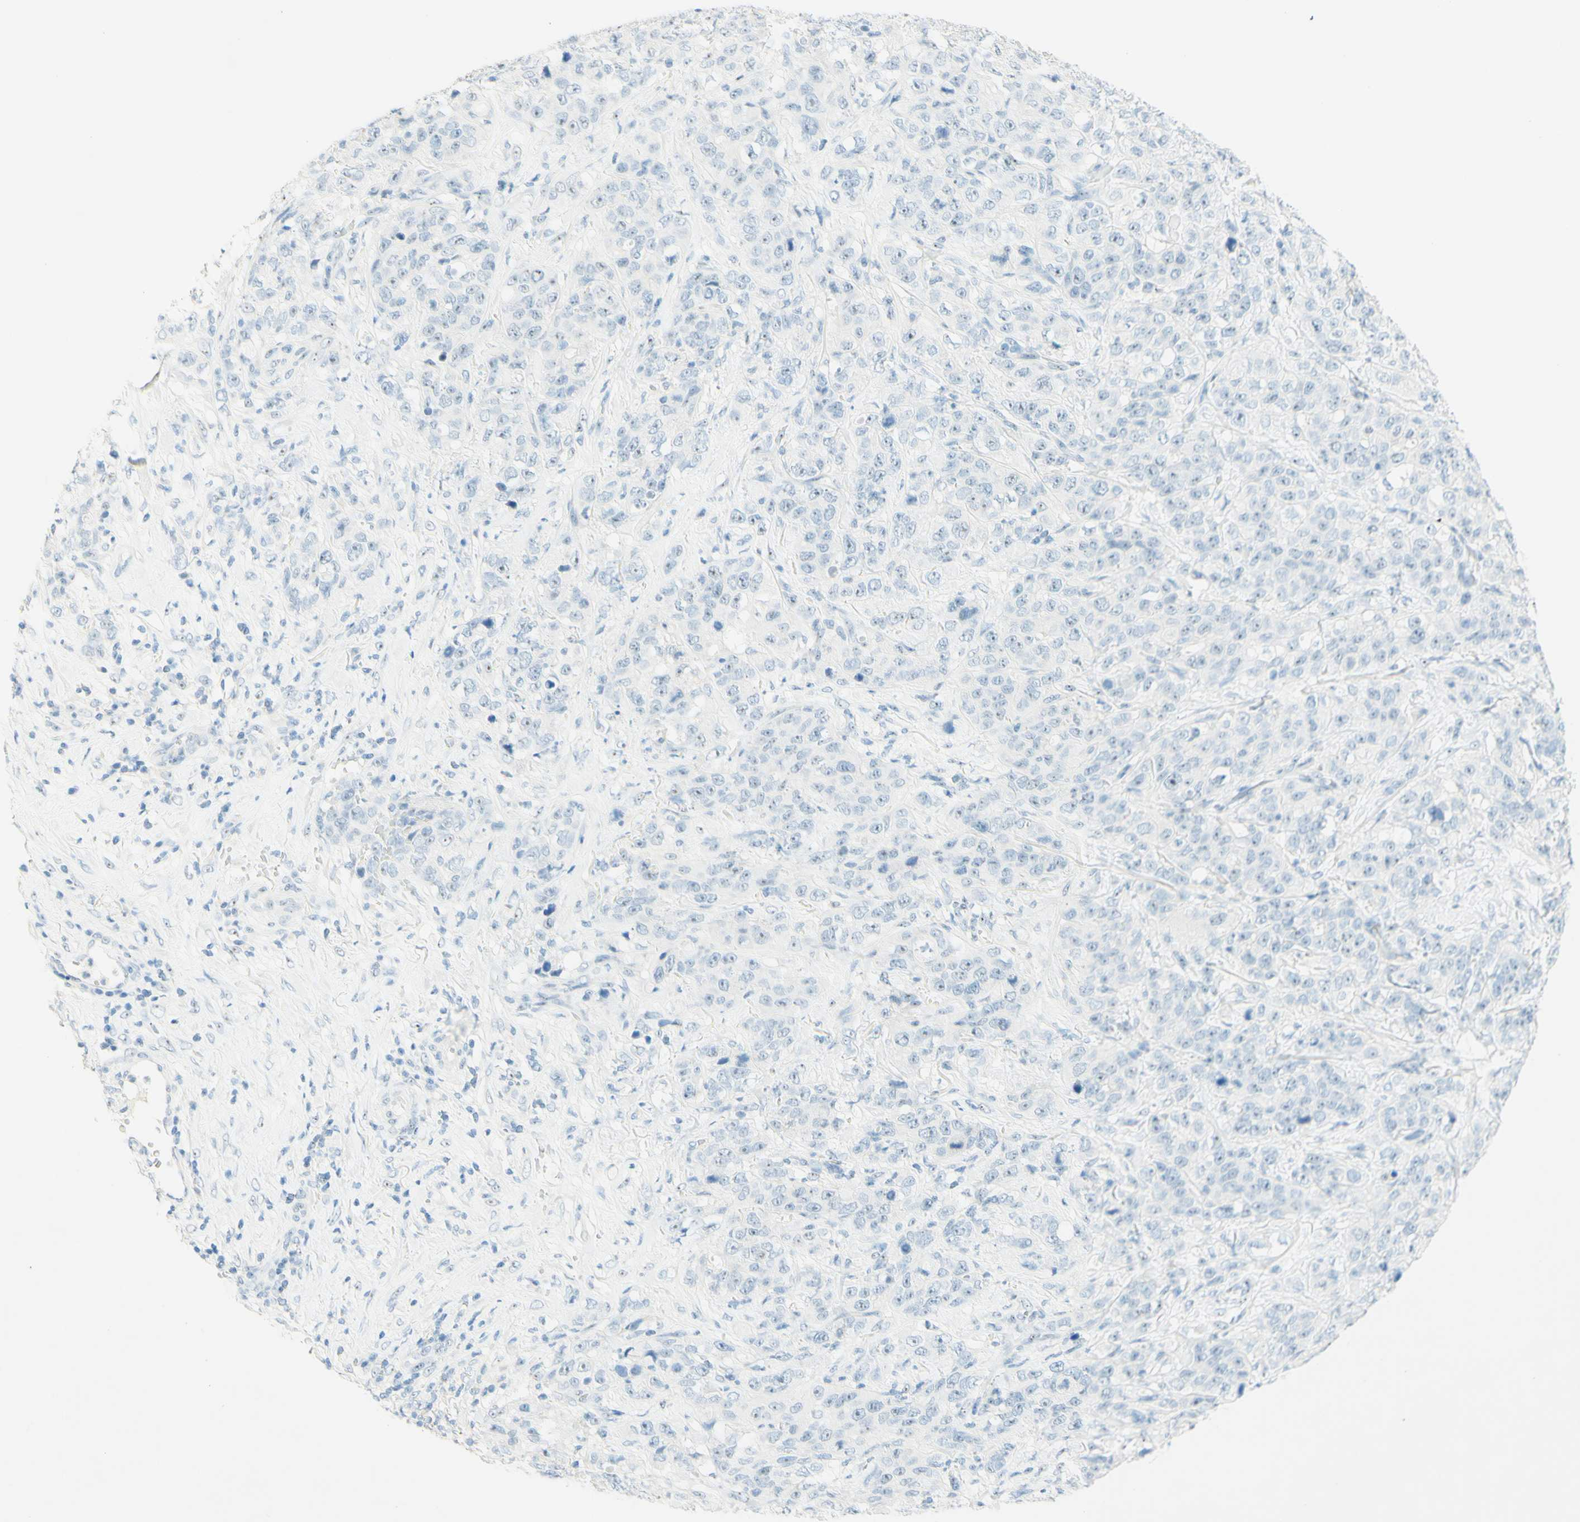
{"staining": {"intensity": "negative", "quantity": "none", "location": "none"}, "tissue": "stomach cancer", "cell_type": "Tumor cells", "image_type": "cancer", "snomed": [{"axis": "morphology", "description": "Adenocarcinoma, NOS"}, {"axis": "topography", "description": "Stomach"}], "caption": "A histopathology image of stomach cancer (adenocarcinoma) stained for a protein demonstrates no brown staining in tumor cells.", "gene": "FMR1NB", "patient": {"sex": "male", "age": 48}}